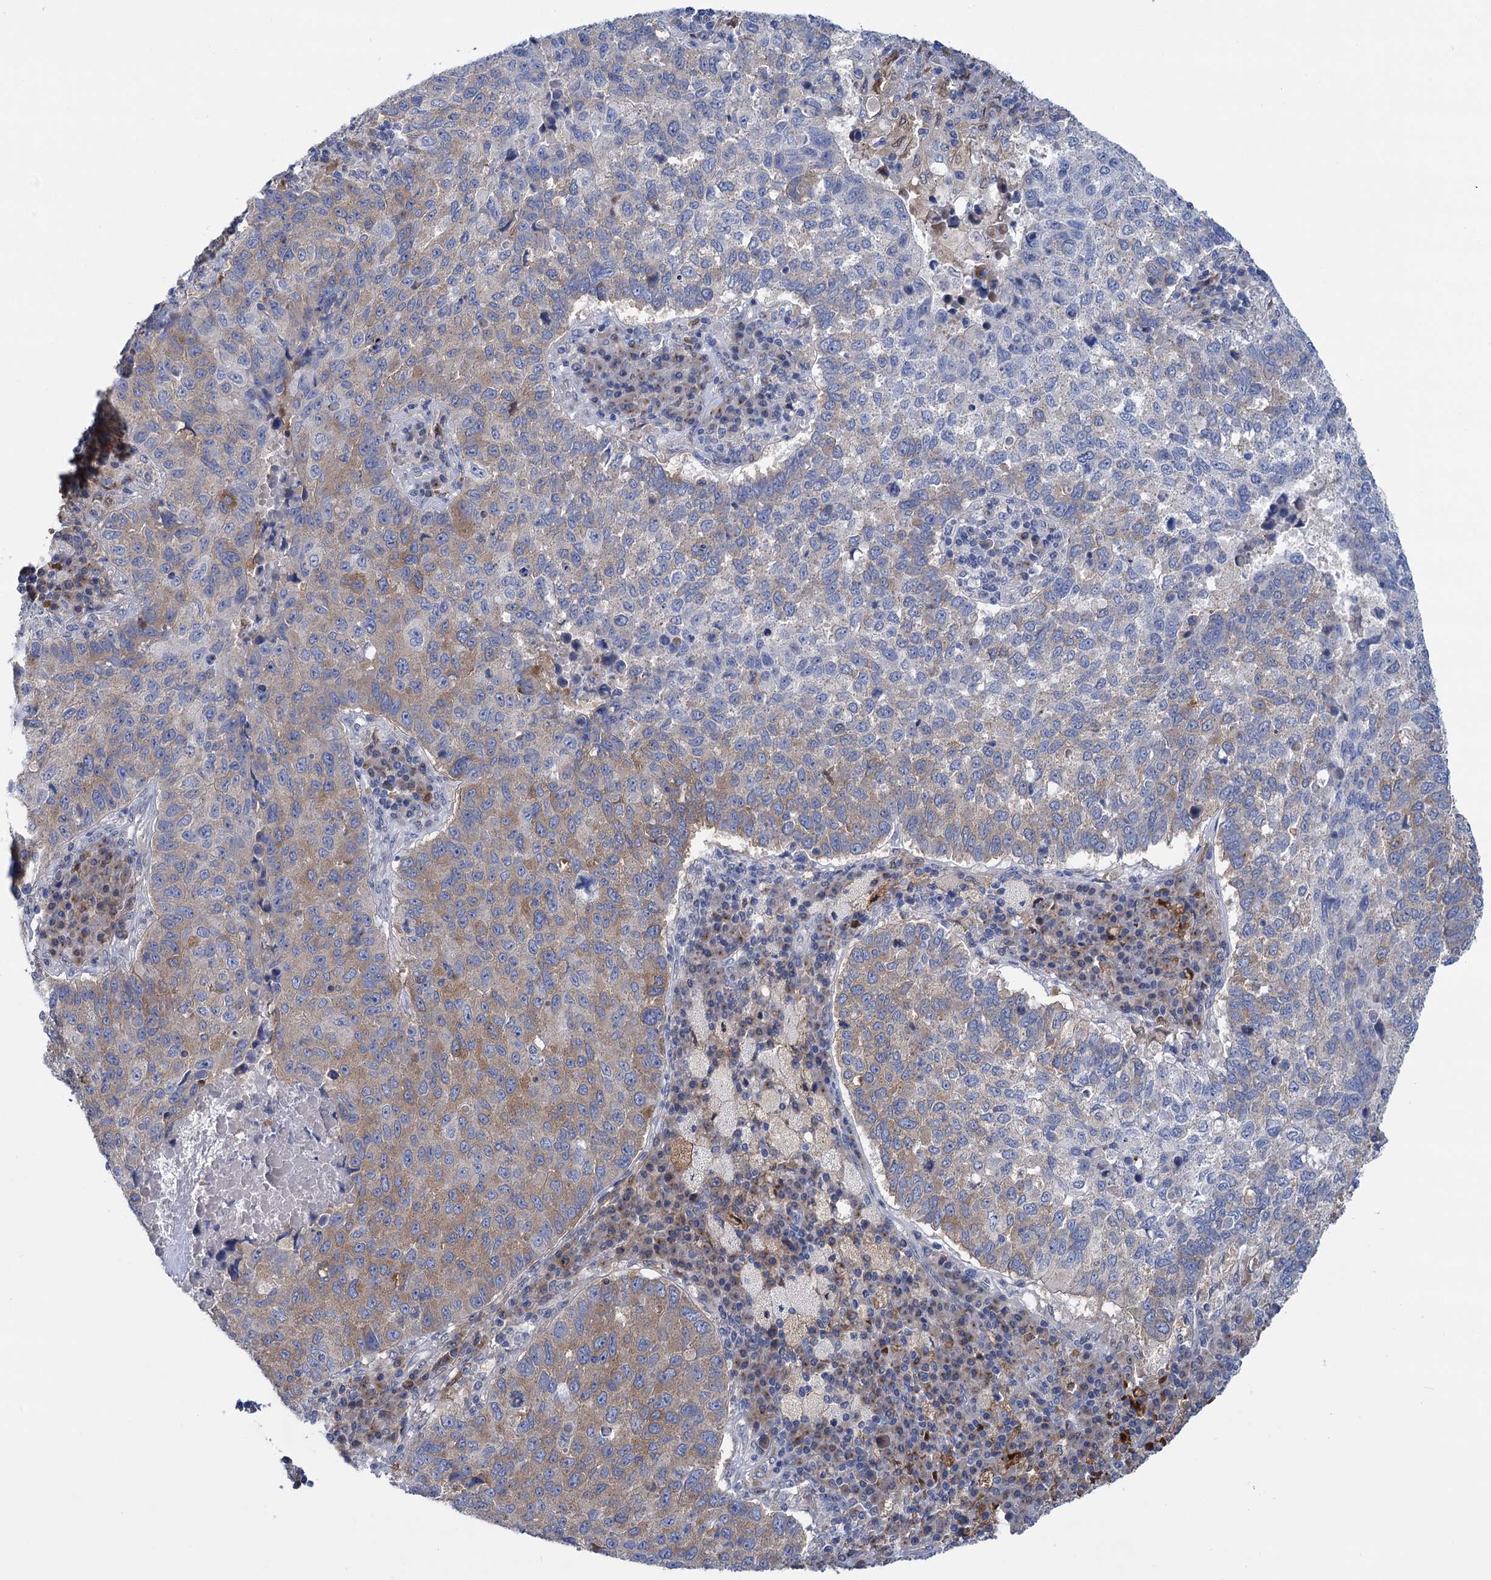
{"staining": {"intensity": "moderate", "quantity": "25%-75%", "location": "cytoplasmic/membranous"}, "tissue": "lung cancer", "cell_type": "Tumor cells", "image_type": "cancer", "snomed": [{"axis": "morphology", "description": "Squamous cell carcinoma, NOS"}, {"axis": "topography", "description": "Lung"}], "caption": "An IHC micrograph of tumor tissue is shown. Protein staining in brown shows moderate cytoplasmic/membranous positivity in lung cancer (squamous cell carcinoma) within tumor cells.", "gene": "ZNRD2", "patient": {"sex": "male", "age": 73}}